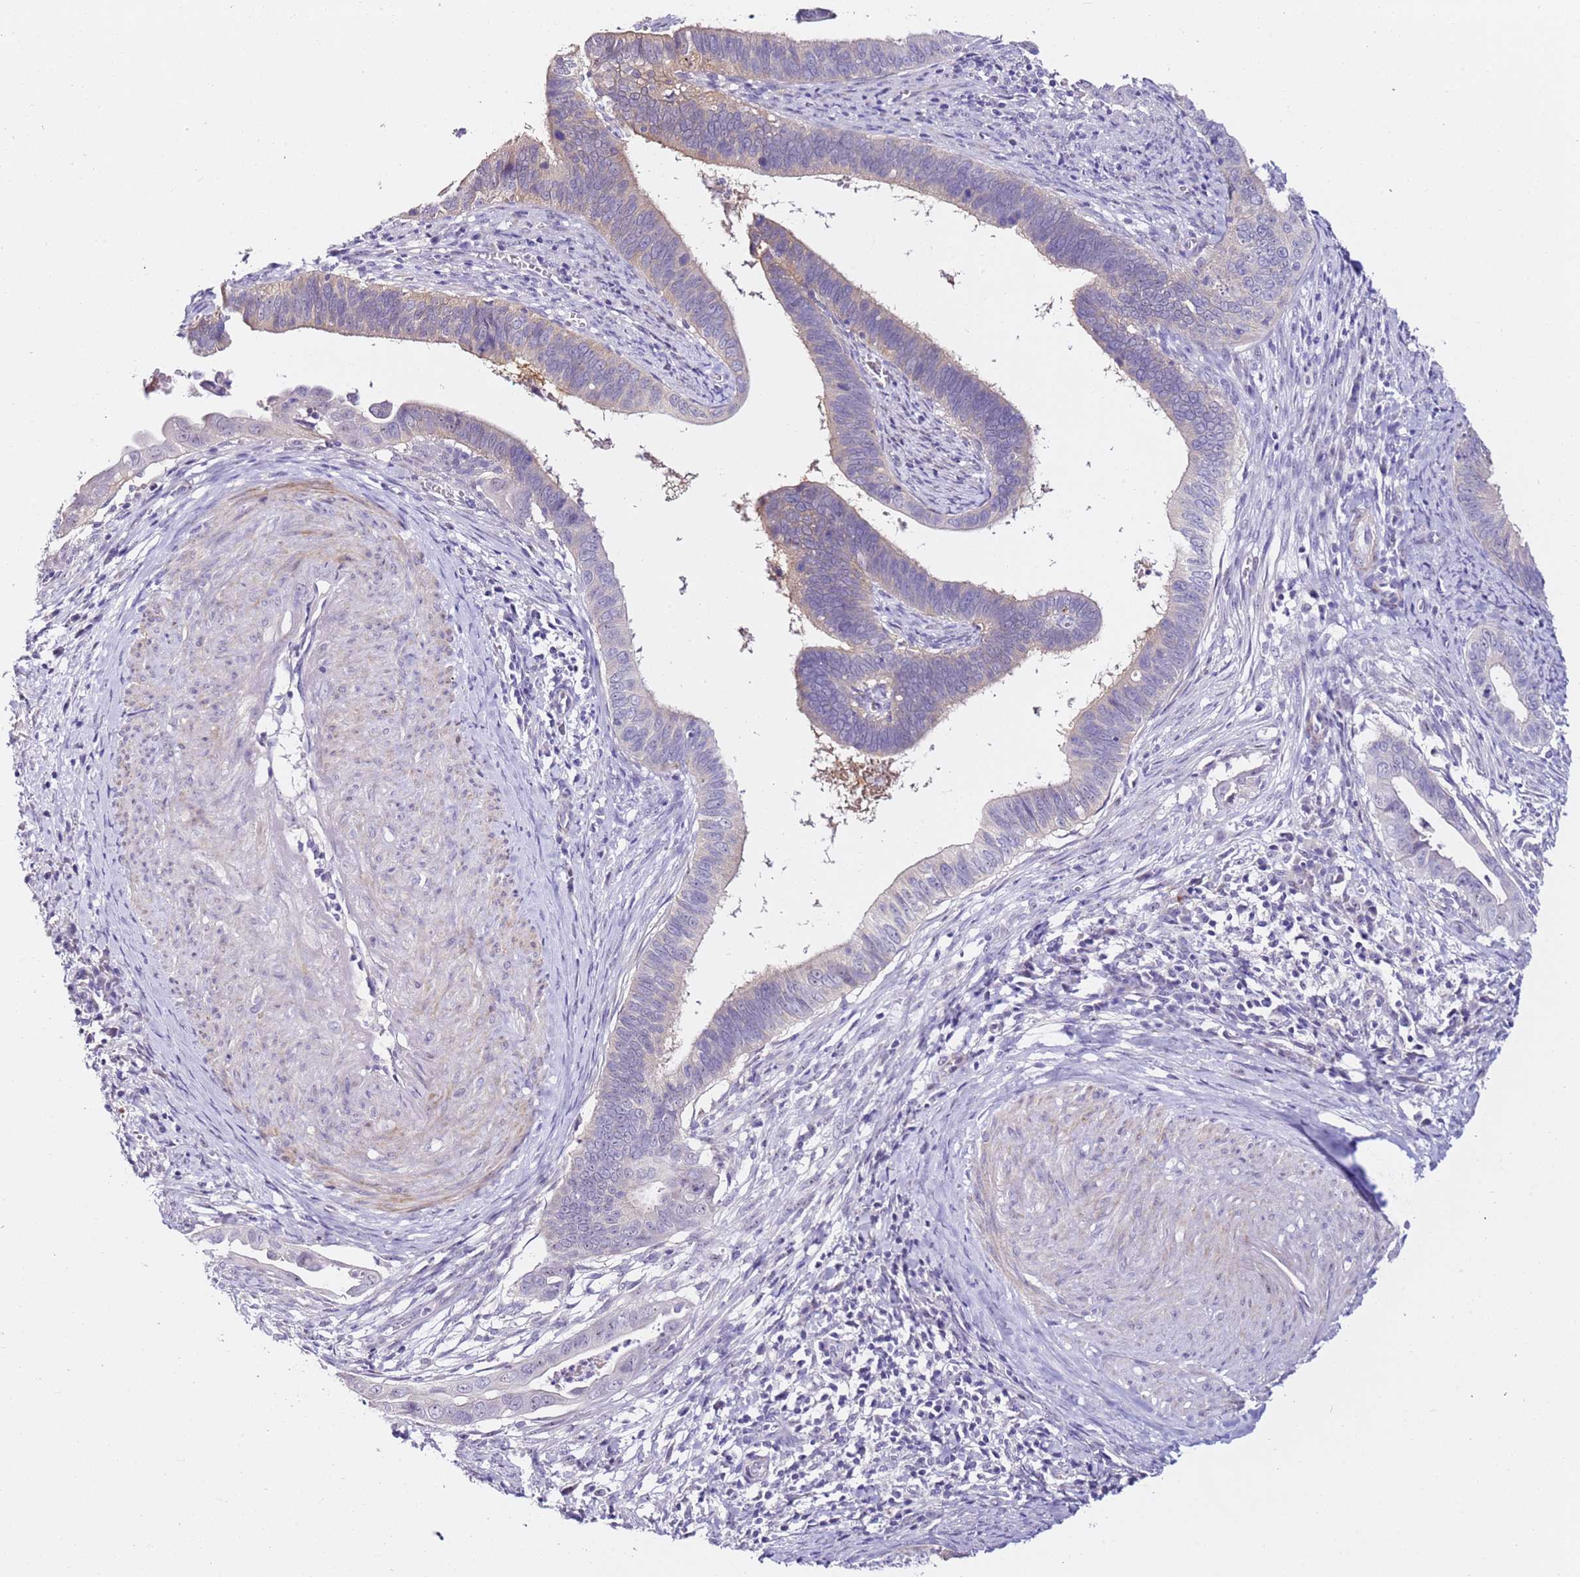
{"staining": {"intensity": "weak", "quantity": "25%-75%", "location": "cytoplasmic/membranous"}, "tissue": "cervical cancer", "cell_type": "Tumor cells", "image_type": "cancer", "snomed": [{"axis": "morphology", "description": "Adenocarcinoma, NOS"}, {"axis": "topography", "description": "Cervix"}], "caption": "Immunohistochemistry (DAB) staining of human cervical cancer (adenocarcinoma) demonstrates weak cytoplasmic/membranous protein expression in about 25%-75% of tumor cells.", "gene": "HGD", "patient": {"sex": "female", "age": 42}}